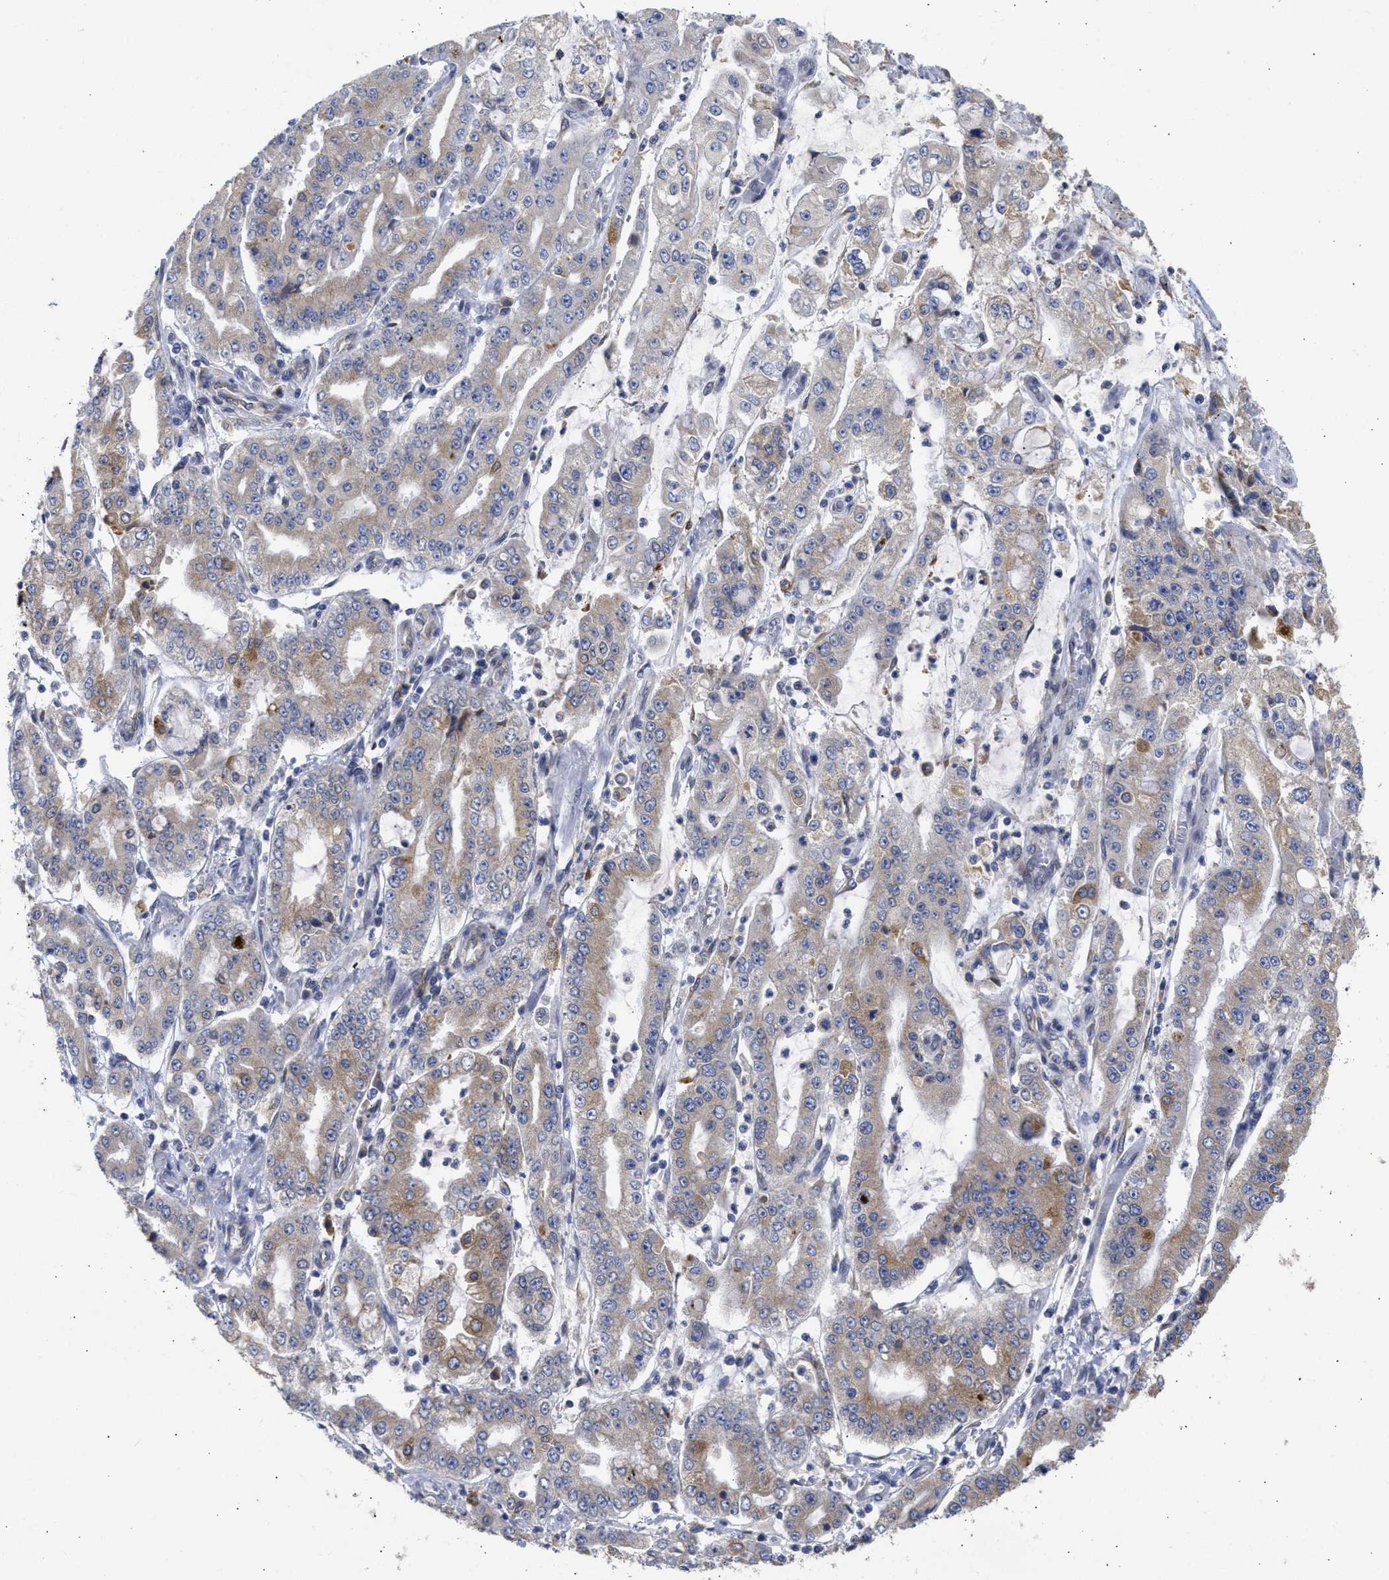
{"staining": {"intensity": "weak", "quantity": ">75%", "location": "cytoplasmic/membranous"}, "tissue": "stomach cancer", "cell_type": "Tumor cells", "image_type": "cancer", "snomed": [{"axis": "morphology", "description": "Adenocarcinoma, NOS"}, {"axis": "topography", "description": "Stomach"}], "caption": "Brown immunohistochemical staining in stomach cancer (adenocarcinoma) demonstrates weak cytoplasmic/membranous positivity in about >75% of tumor cells. (DAB (3,3'-diaminobenzidine) = brown stain, brightfield microscopy at high magnification).", "gene": "TMED1", "patient": {"sex": "male", "age": 76}}